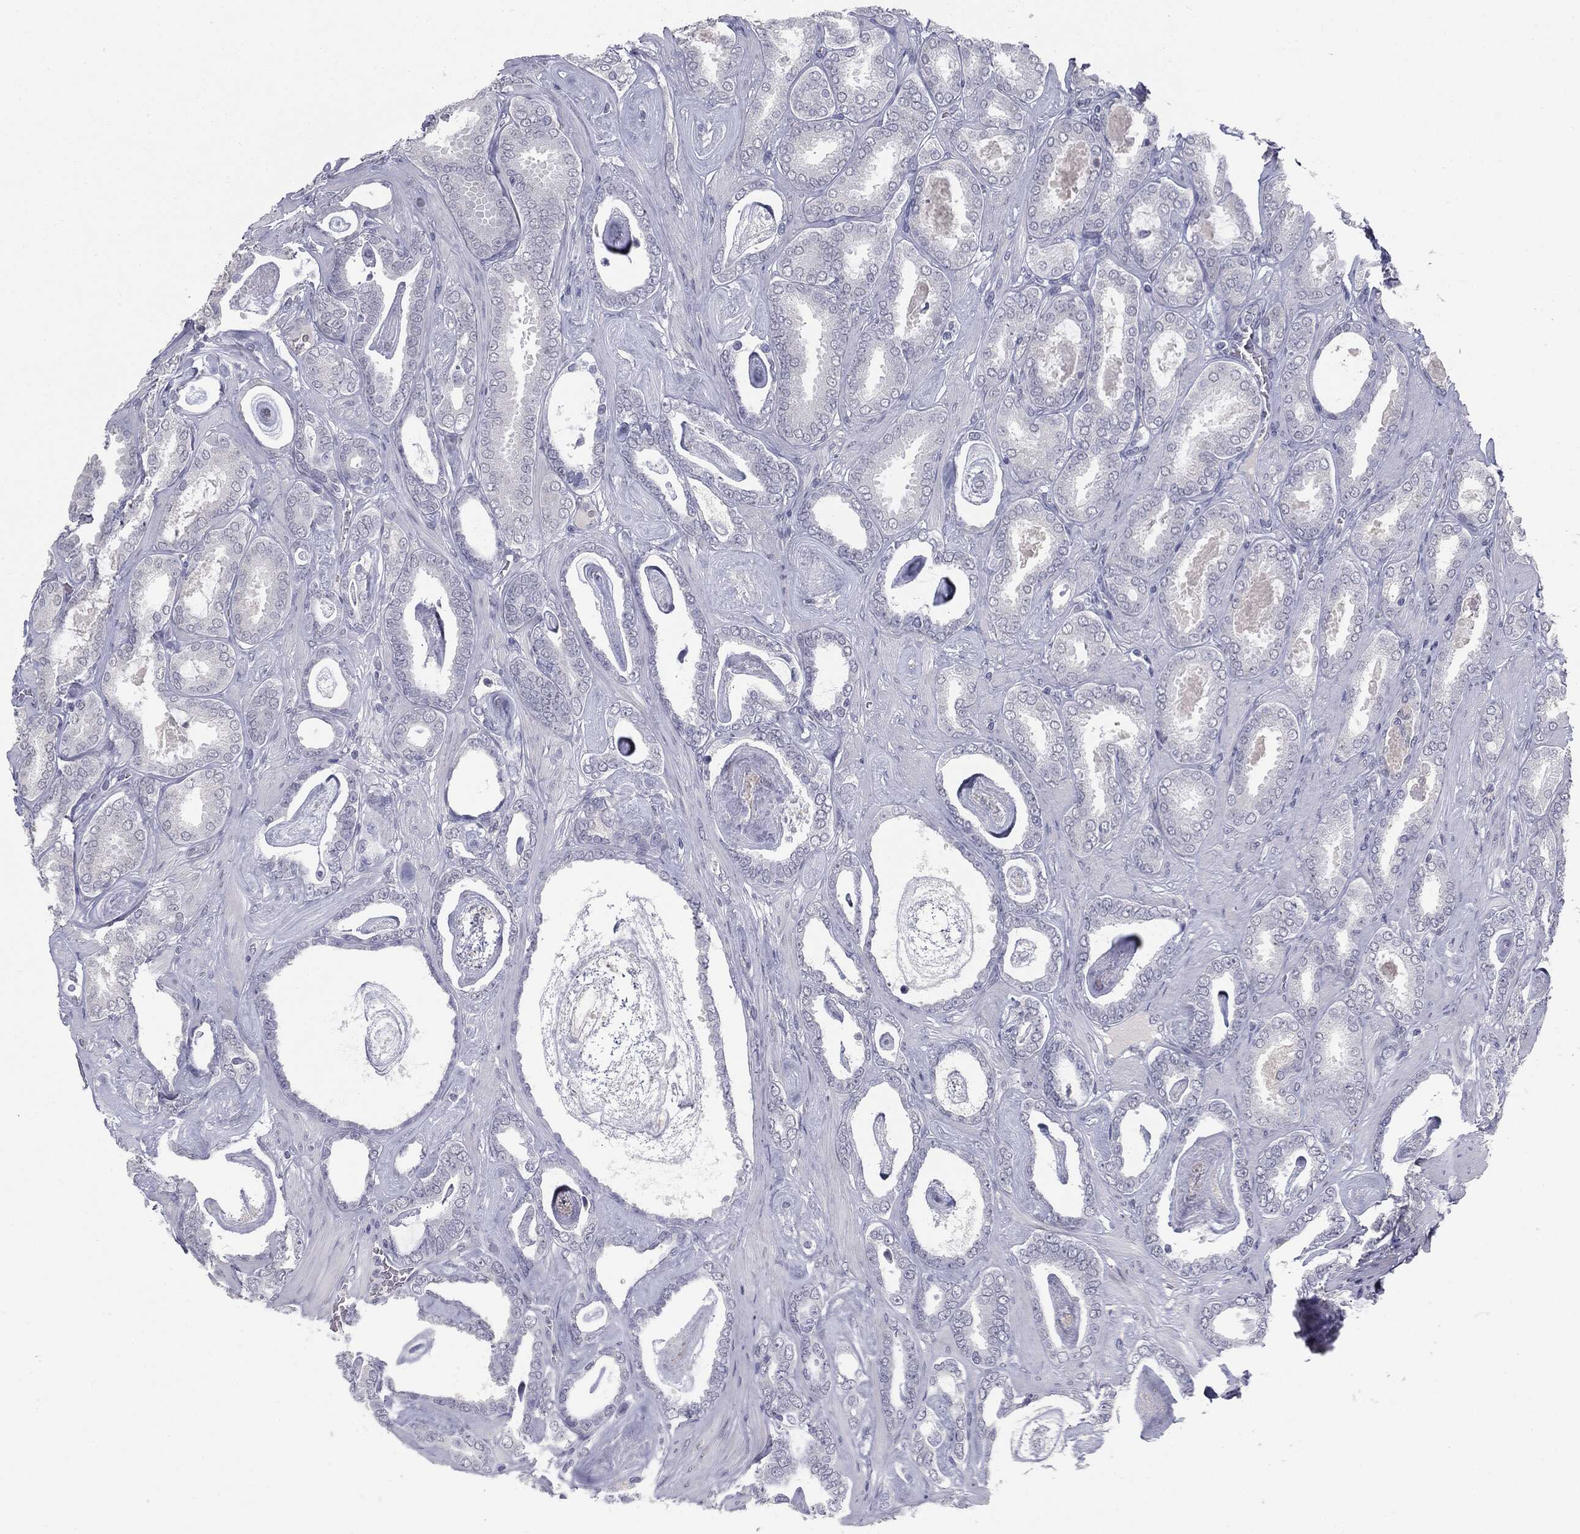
{"staining": {"intensity": "negative", "quantity": "none", "location": "none"}, "tissue": "prostate cancer", "cell_type": "Tumor cells", "image_type": "cancer", "snomed": [{"axis": "morphology", "description": "Adenocarcinoma, High grade"}, {"axis": "topography", "description": "Prostate"}], "caption": "Photomicrograph shows no significant protein positivity in tumor cells of prostate cancer.", "gene": "MUC1", "patient": {"sex": "male", "age": 63}}